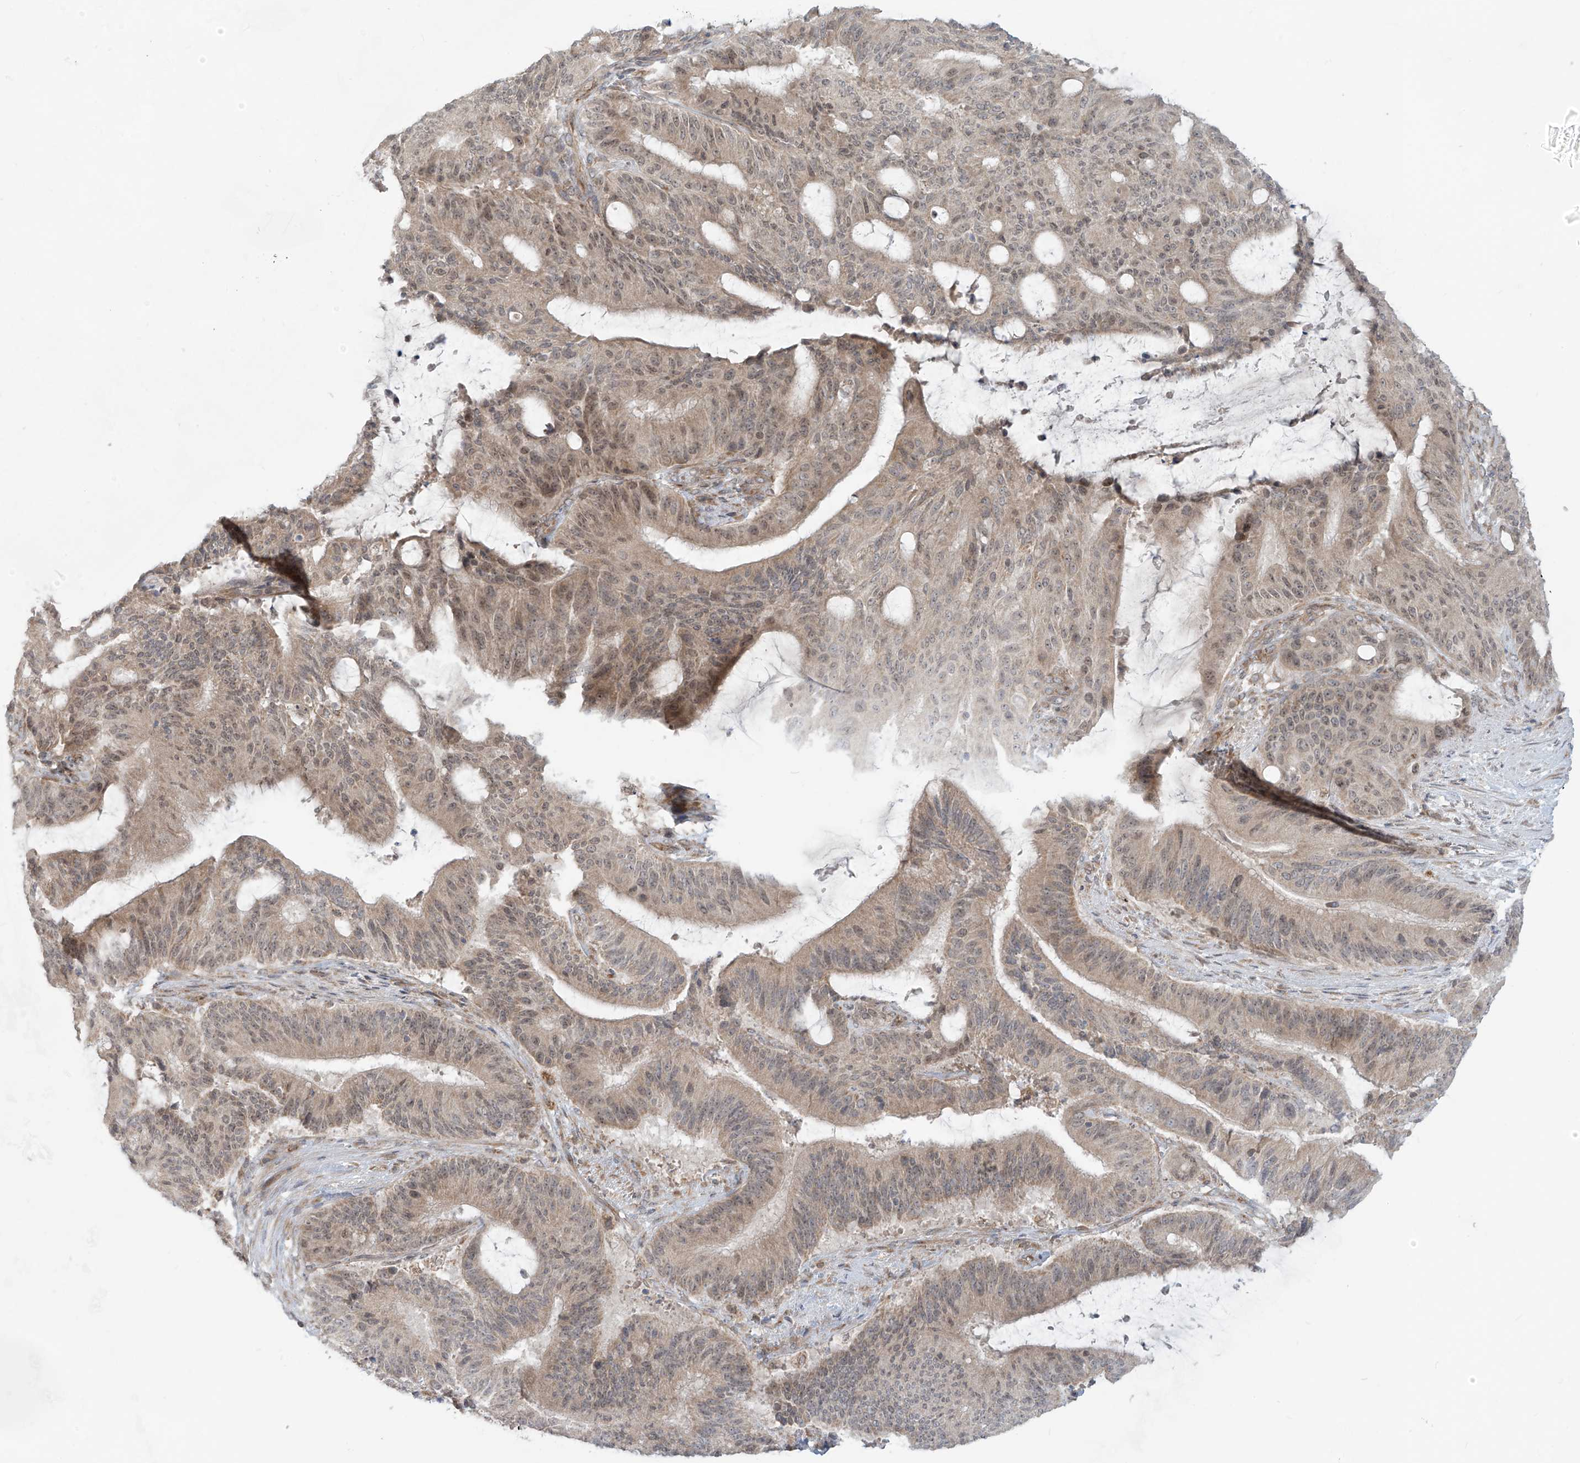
{"staining": {"intensity": "moderate", "quantity": "25%-75%", "location": "cytoplasmic/membranous,nuclear"}, "tissue": "liver cancer", "cell_type": "Tumor cells", "image_type": "cancer", "snomed": [{"axis": "morphology", "description": "Normal tissue, NOS"}, {"axis": "morphology", "description": "Cholangiocarcinoma"}, {"axis": "topography", "description": "Liver"}, {"axis": "topography", "description": "Peripheral nerve tissue"}], "caption": "The image shows immunohistochemical staining of cholangiocarcinoma (liver). There is moderate cytoplasmic/membranous and nuclear positivity is identified in approximately 25%-75% of tumor cells. The staining was performed using DAB to visualize the protein expression in brown, while the nuclei were stained in blue with hematoxylin (Magnification: 20x).", "gene": "TRIM67", "patient": {"sex": "female", "age": 73}}